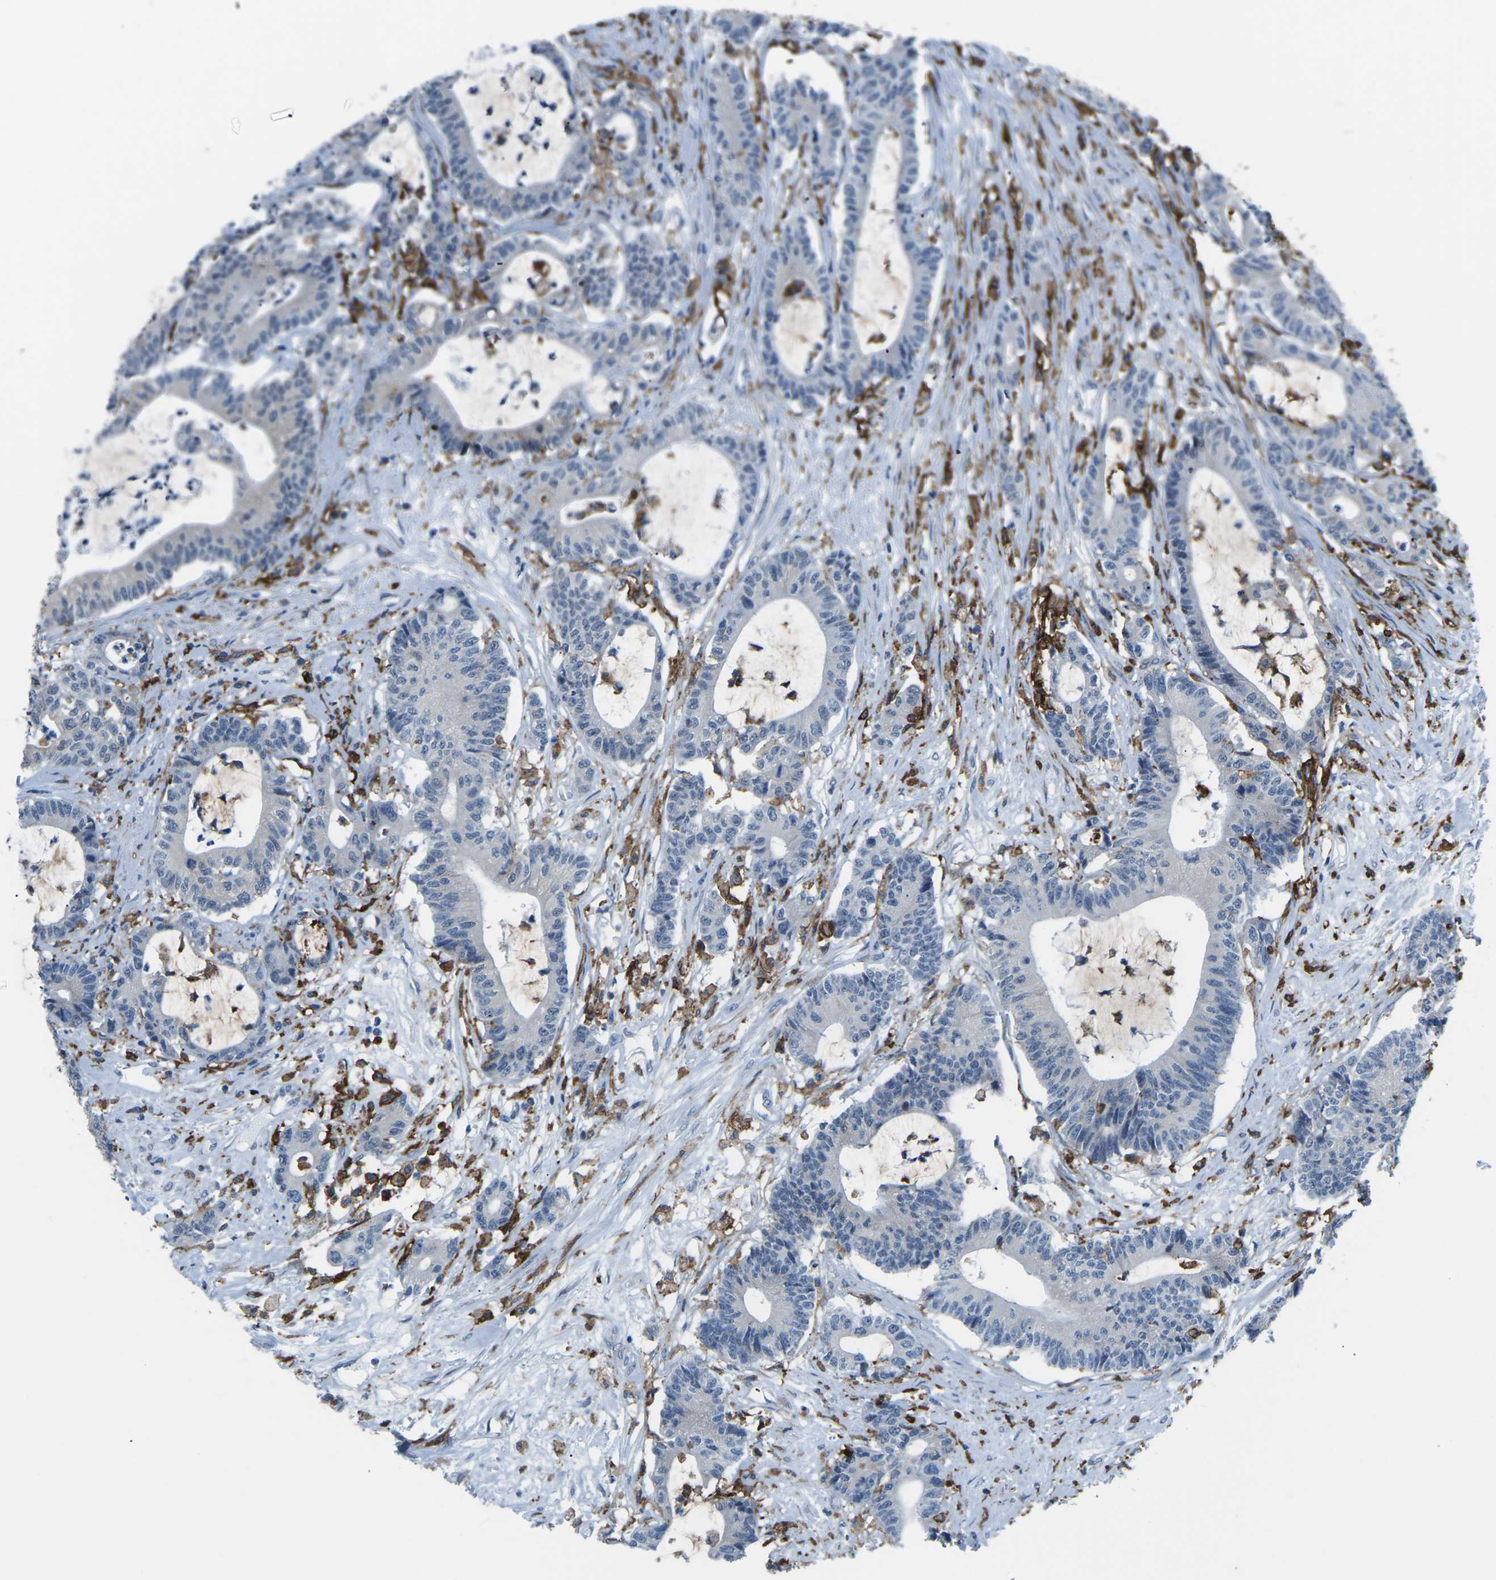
{"staining": {"intensity": "negative", "quantity": "none", "location": "none"}, "tissue": "colorectal cancer", "cell_type": "Tumor cells", "image_type": "cancer", "snomed": [{"axis": "morphology", "description": "Adenocarcinoma, NOS"}, {"axis": "topography", "description": "Colon"}], "caption": "DAB immunohistochemical staining of colorectal cancer displays no significant expression in tumor cells.", "gene": "PTPN1", "patient": {"sex": "female", "age": 84}}